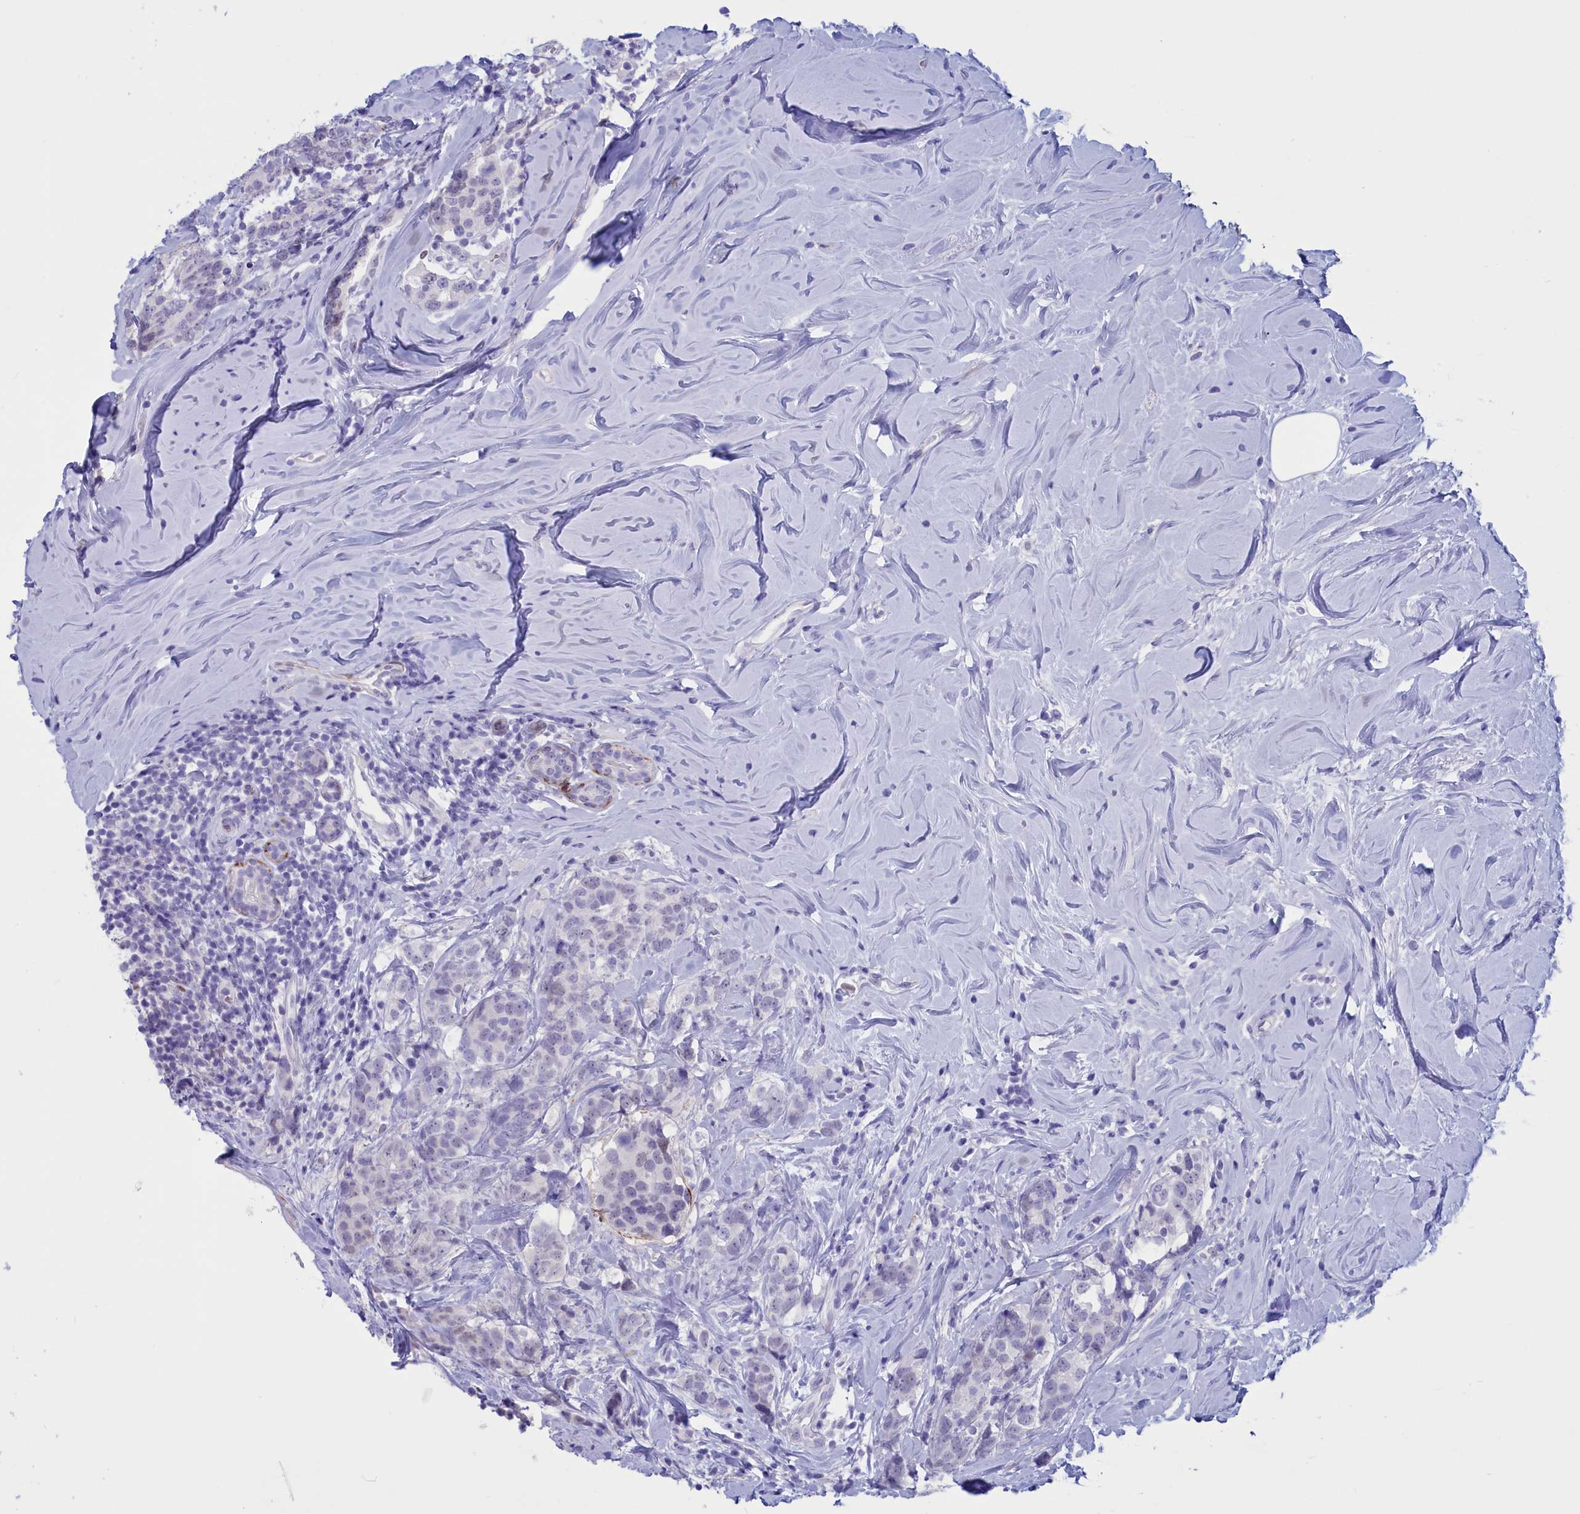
{"staining": {"intensity": "negative", "quantity": "none", "location": "none"}, "tissue": "breast cancer", "cell_type": "Tumor cells", "image_type": "cancer", "snomed": [{"axis": "morphology", "description": "Lobular carcinoma"}, {"axis": "topography", "description": "Breast"}], "caption": "IHC micrograph of human breast cancer (lobular carcinoma) stained for a protein (brown), which reveals no positivity in tumor cells.", "gene": "GAPDHS", "patient": {"sex": "female", "age": 59}}